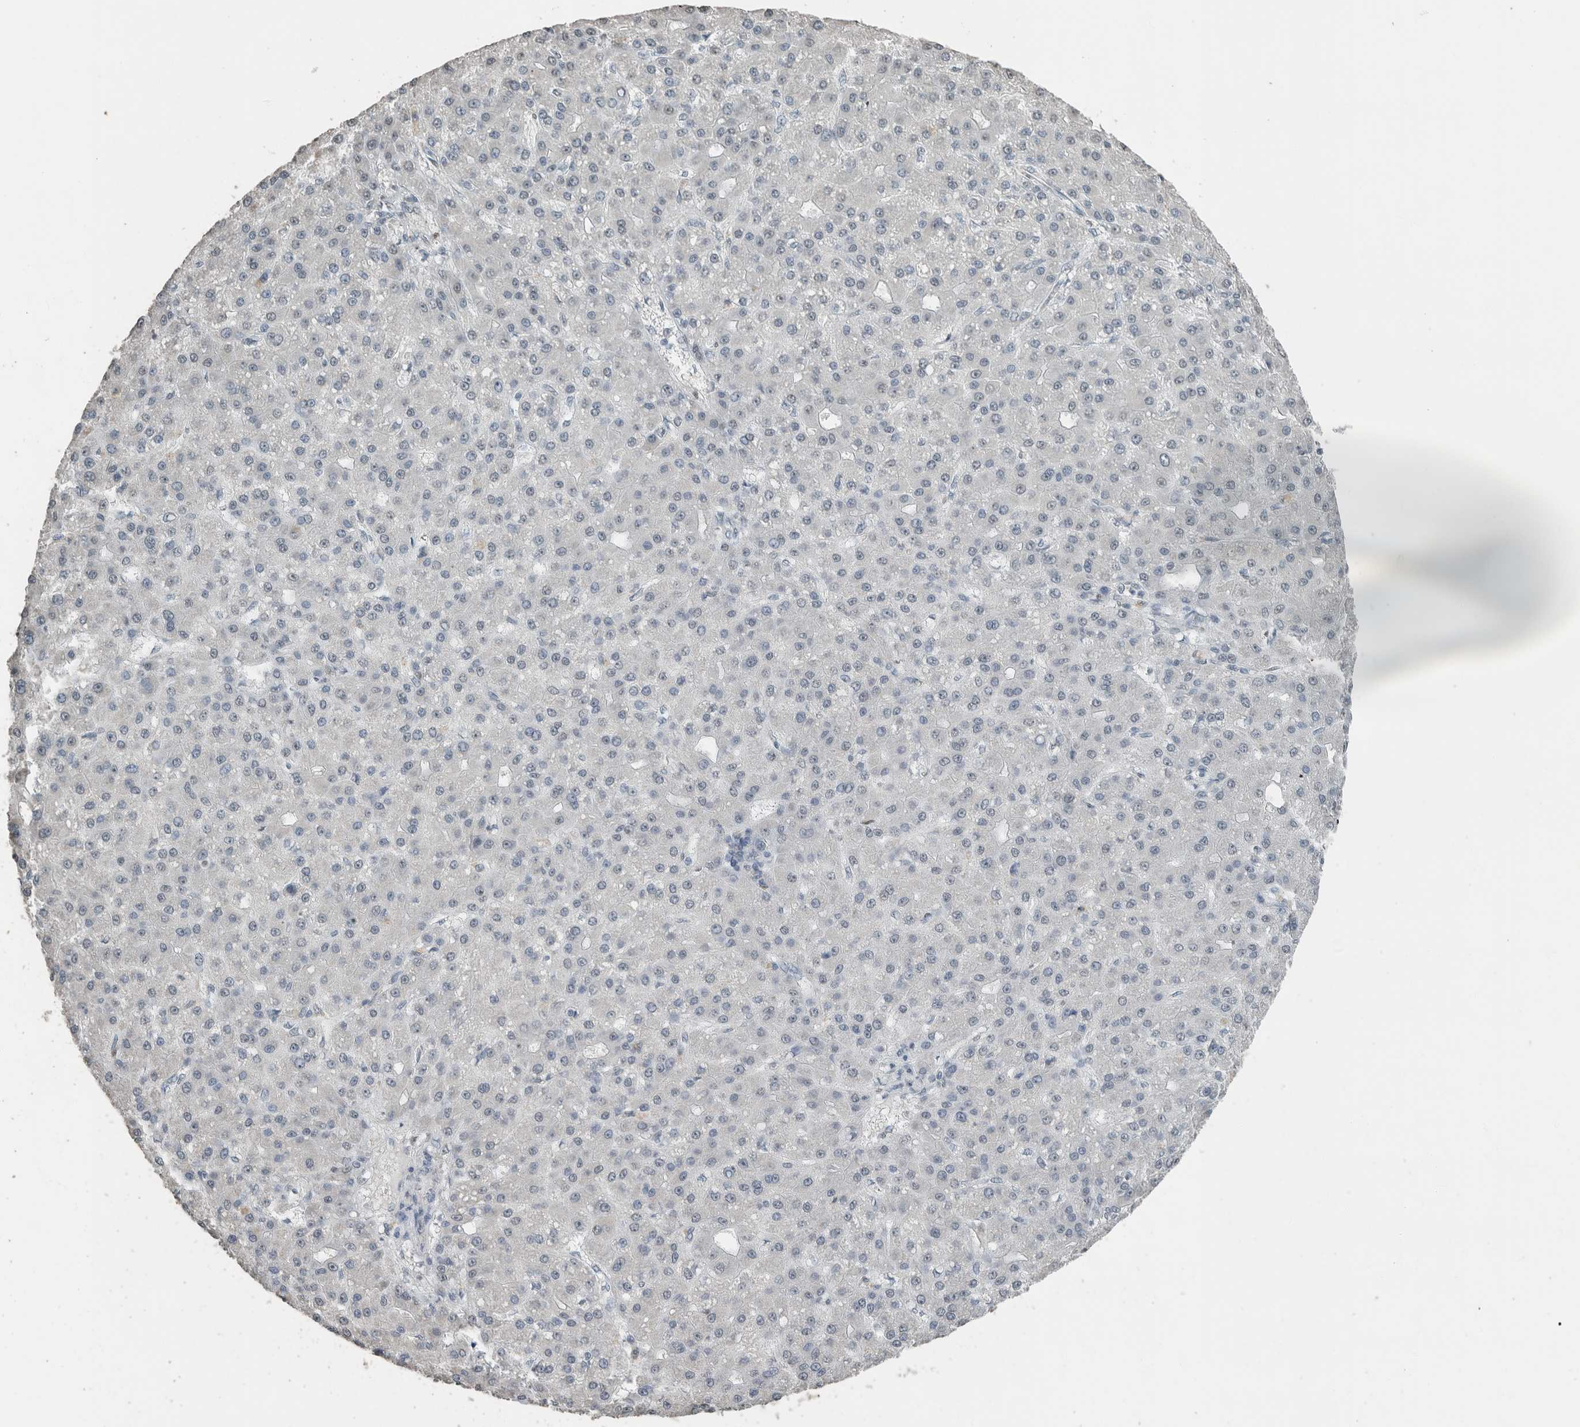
{"staining": {"intensity": "negative", "quantity": "none", "location": "none"}, "tissue": "liver cancer", "cell_type": "Tumor cells", "image_type": "cancer", "snomed": [{"axis": "morphology", "description": "Carcinoma, Hepatocellular, NOS"}, {"axis": "topography", "description": "Liver"}], "caption": "Liver hepatocellular carcinoma was stained to show a protein in brown. There is no significant positivity in tumor cells.", "gene": "ACVR2B", "patient": {"sex": "male", "age": 67}}